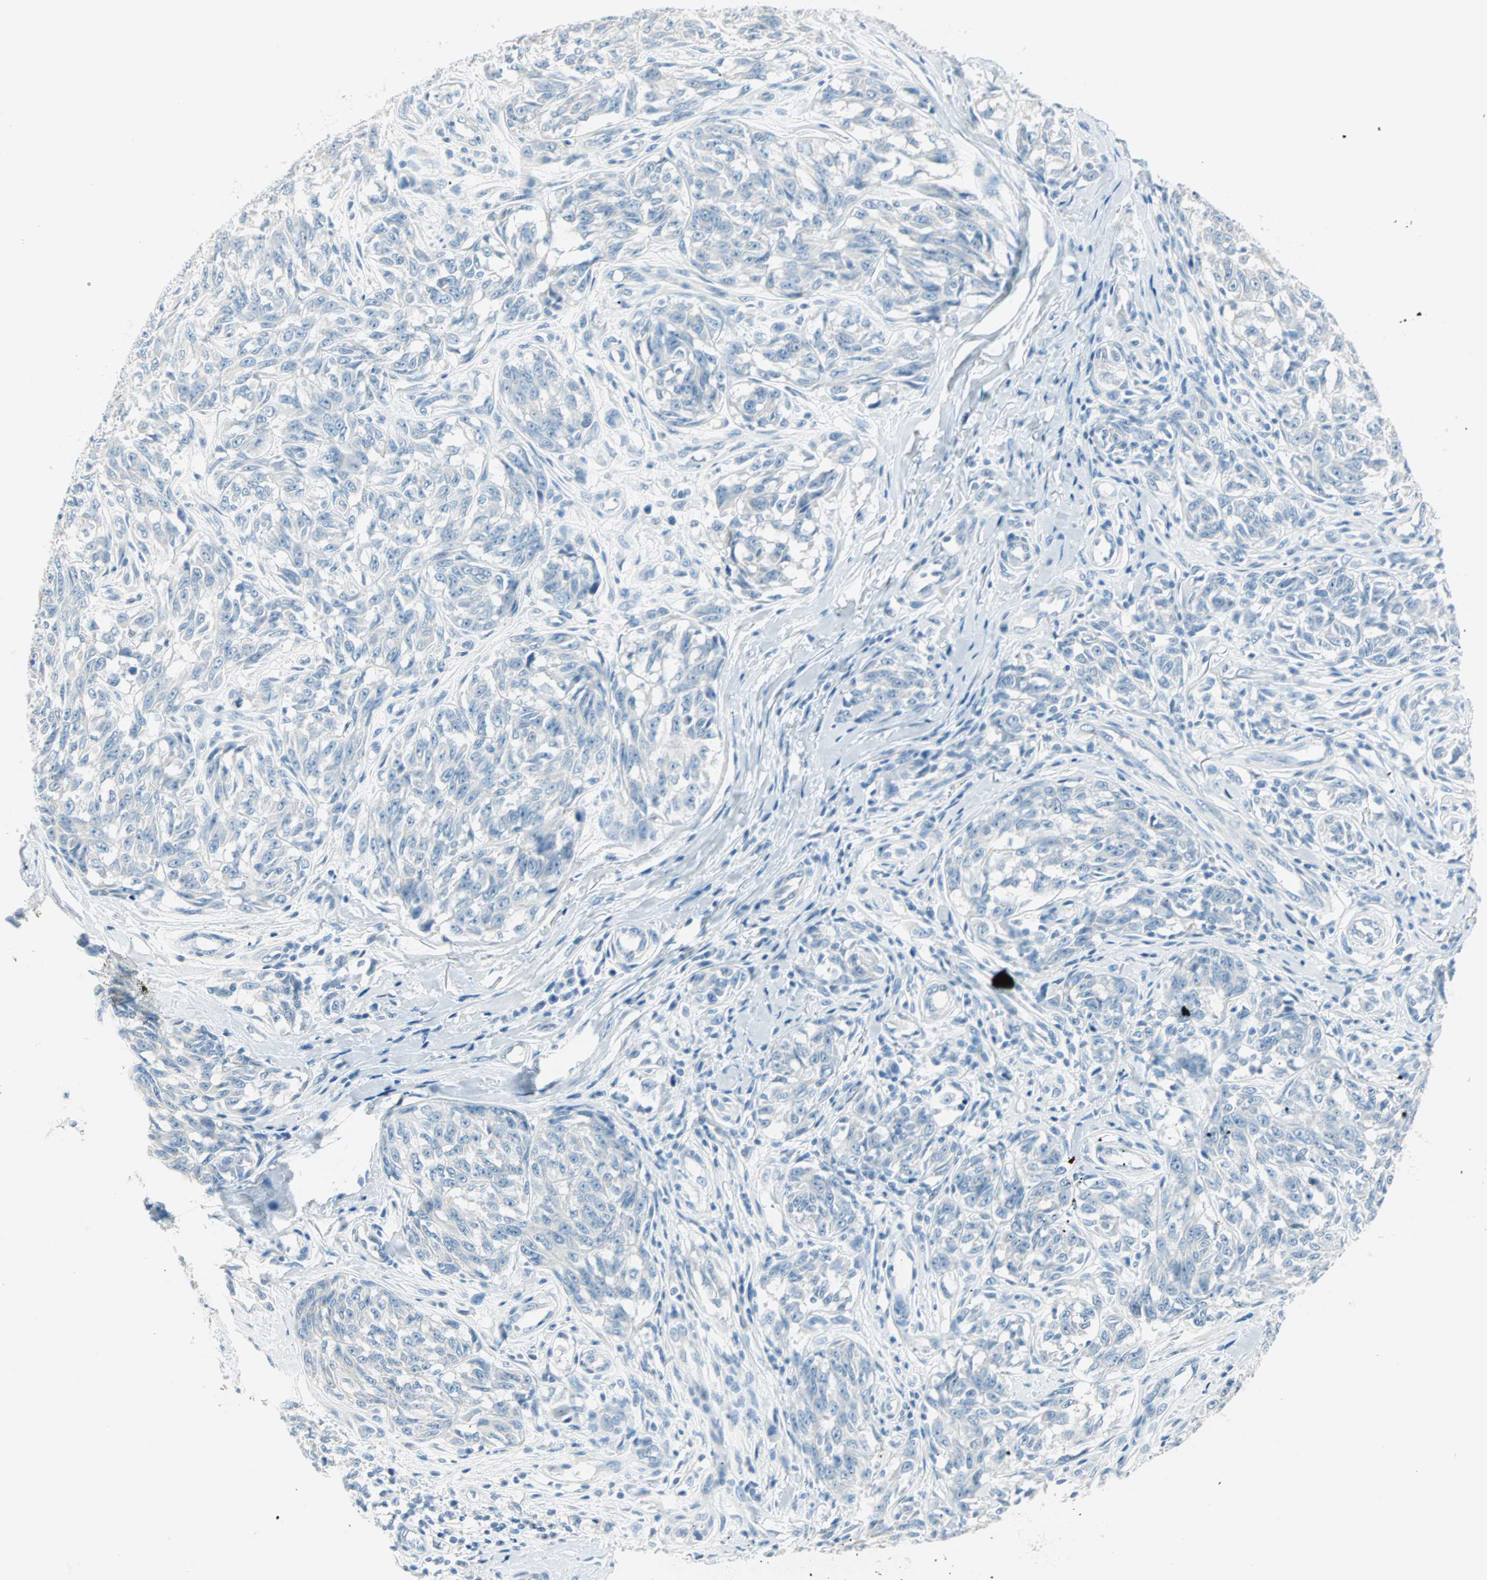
{"staining": {"intensity": "negative", "quantity": "none", "location": "none"}, "tissue": "melanoma", "cell_type": "Tumor cells", "image_type": "cancer", "snomed": [{"axis": "morphology", "description": "Malignant melanoma, NOS"}, {"axis": "topography", "description": "Skin"}], "caption": "Protein analysis of malignant melanoma reveals no significant positivity in tumor cells.", "gene": "SULT1C2", "patient": {"sex": "female", "age": 64}}